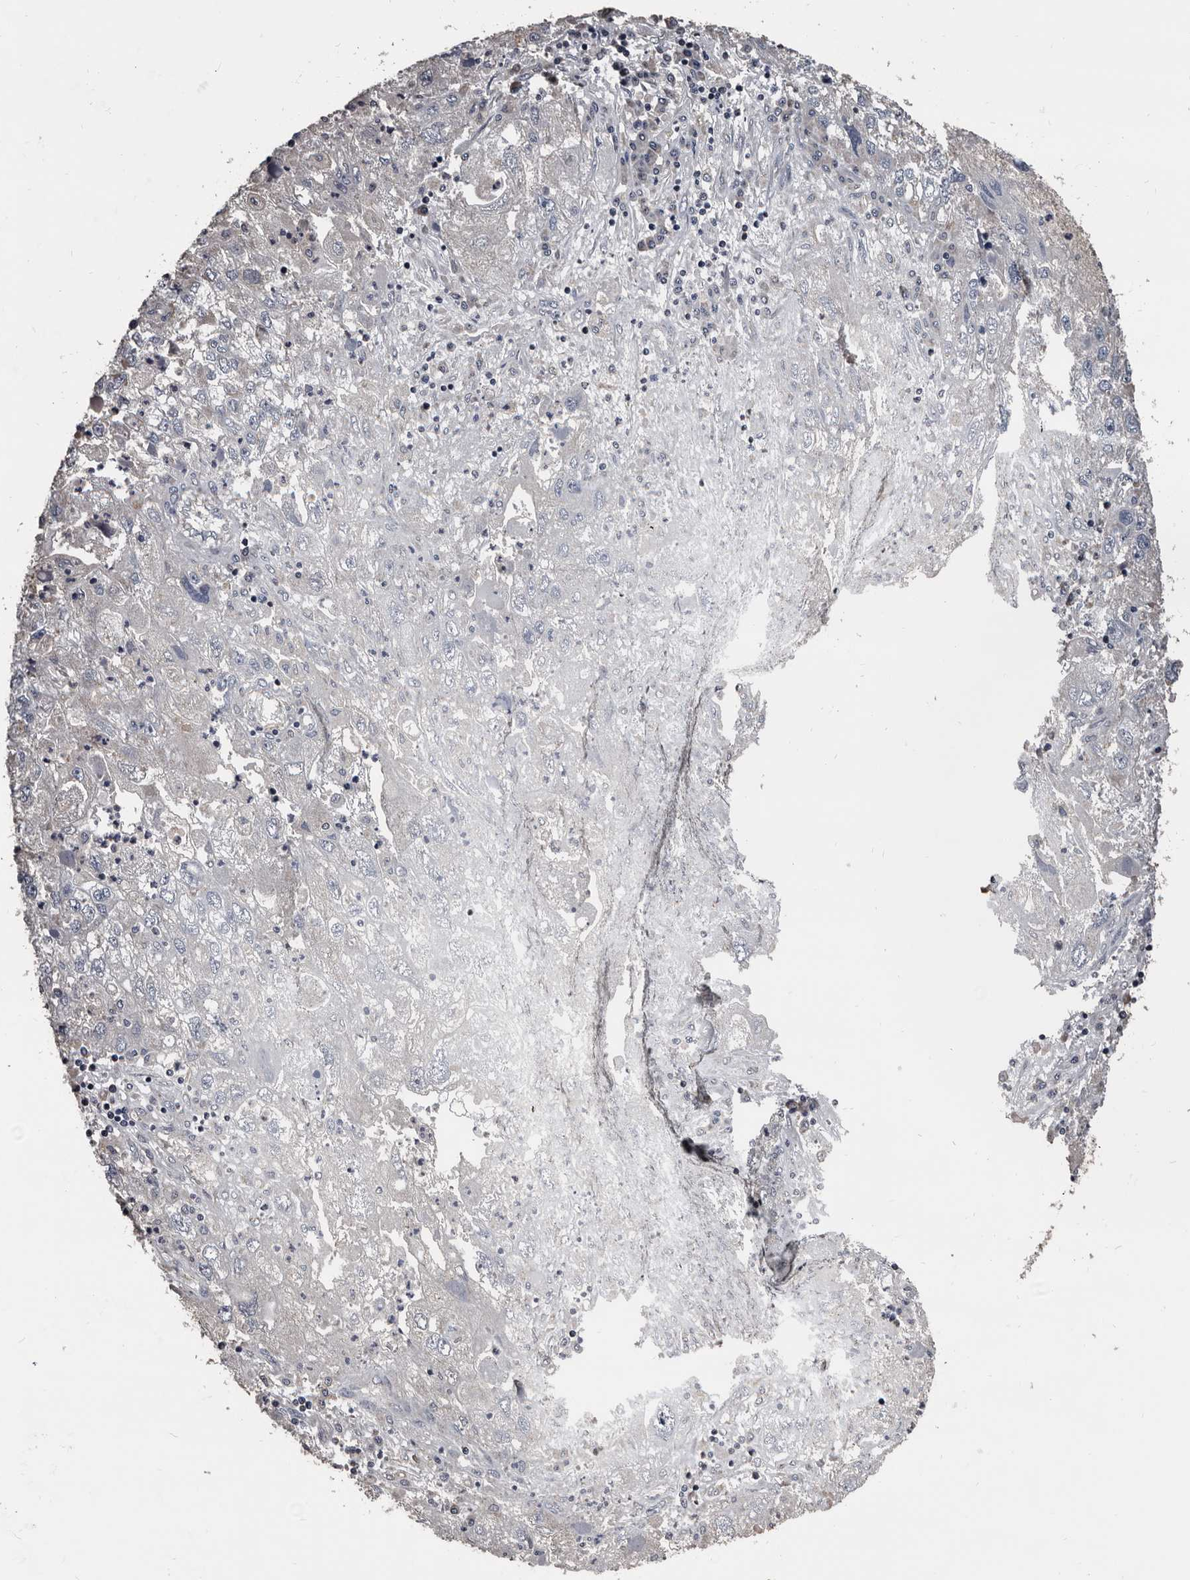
{"staining": {"intensity": "negative", "quantity": "none", "location": "none"}, "tissue": "endometrial cancer", "cell_type": "Tumor cells", "image_type": "cancer", "snomed": [{"axis": "morphology", "description": "Adenocarcinoma, NOS"}, {"axis": "topography", "description": "Endometrium"}], "caption": "IHC image of human adenocarcinoma (endometrial) stained for a protein (brown), which demonstrates no staining in tumor cells.", "gene": "GREB1", "patient": {"sex": "female", "age": 49}}